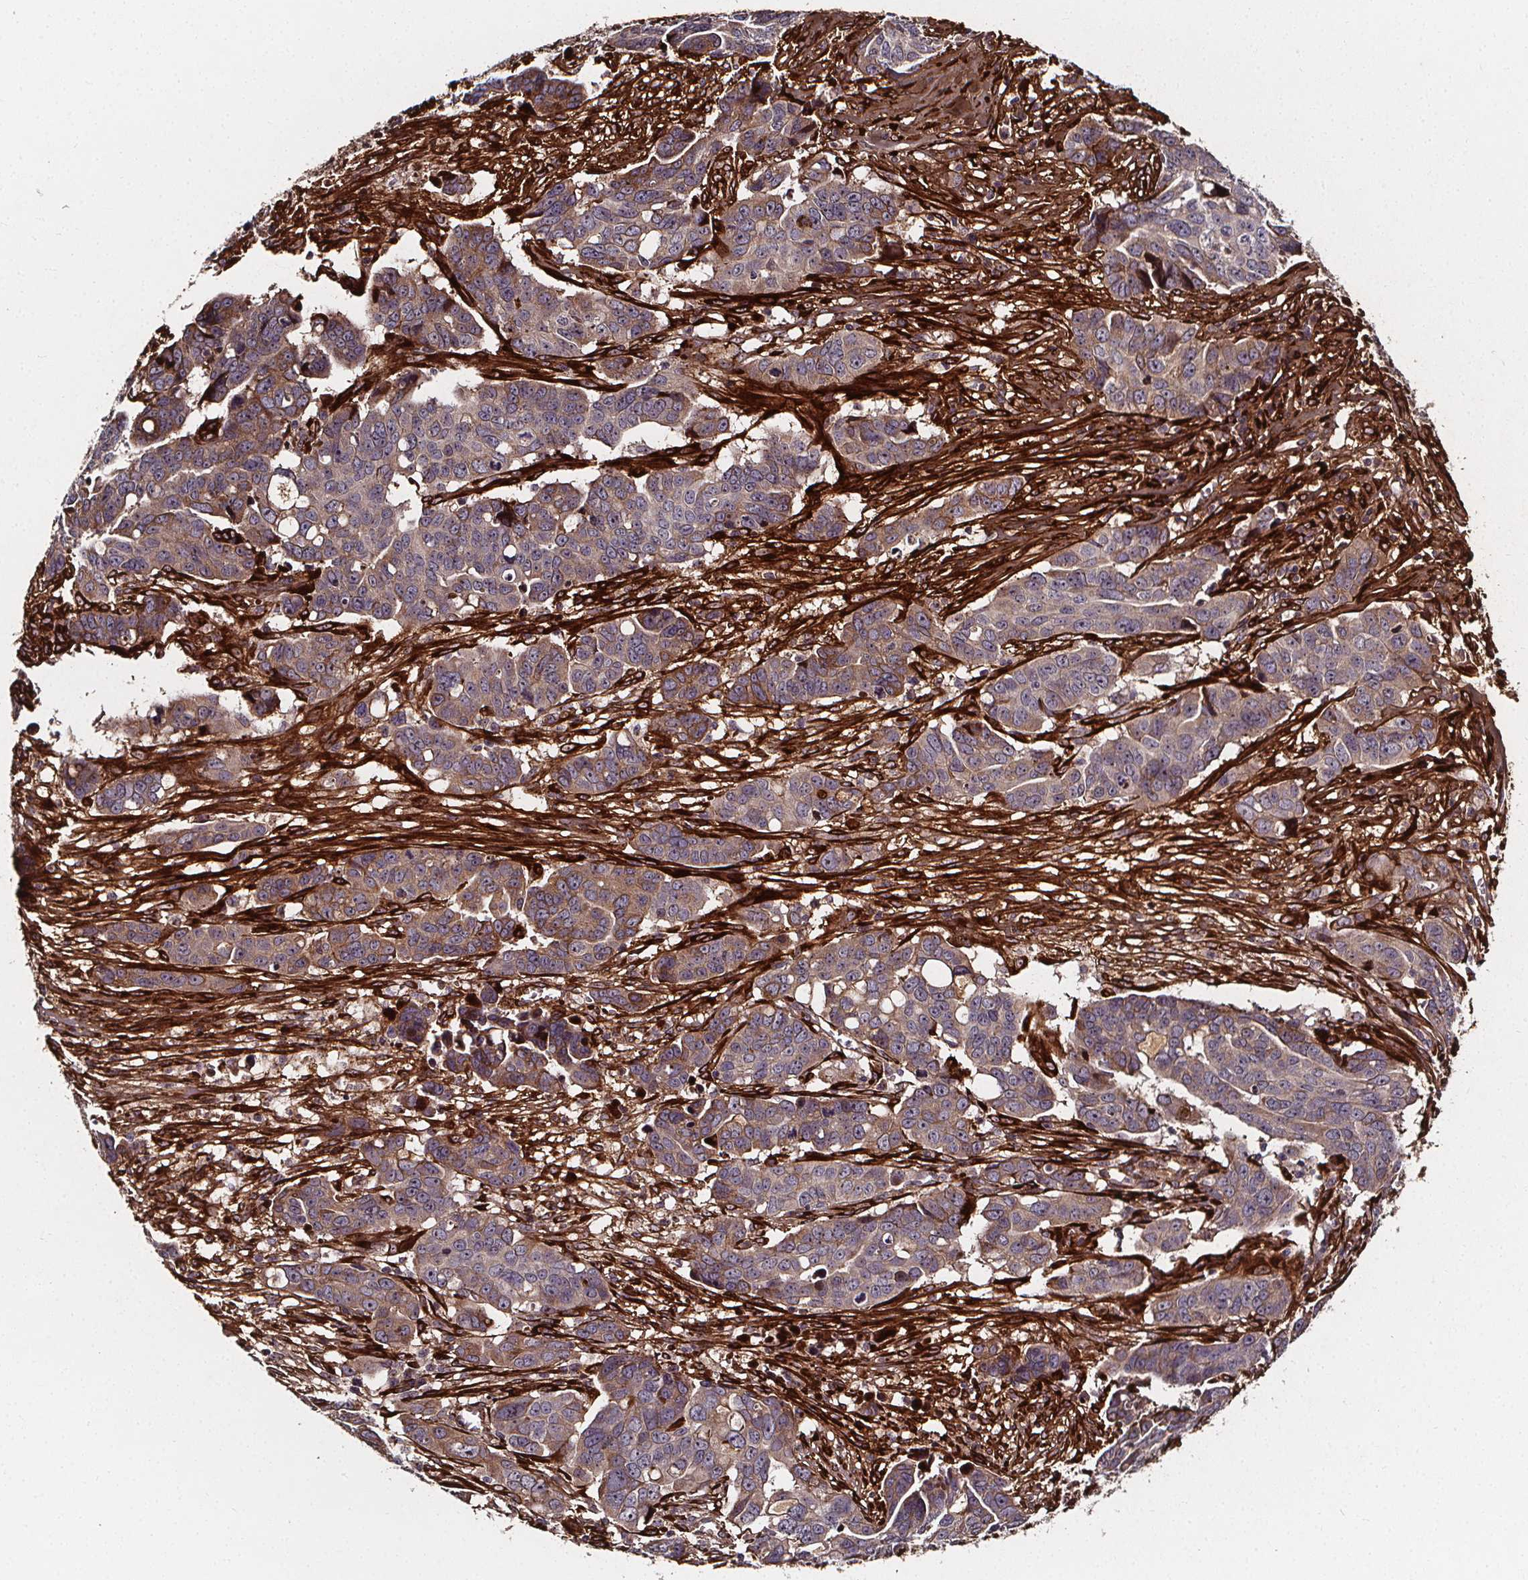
{"staining": {"intensity": "weak", "quantity": "25%-75%", "location": "cytoplasmic/membranous"}, "tissue": "ovarian cancer", "cell_type": "Tumor cells", "image_type": "cancer", "snomed": [{"axis": "morphology", "description": "Carcinoma, endometroid"}, {"axis": "topography", "description": "Ovary"}], "caption": "Ovarian cancer (endometroid carcinoma) stained for a protein exhibits weak cytoplasmic/membranous positivity in tumor cells.", "gene": "AEBP1", "patient": {"sex": "female", "age": 78}}